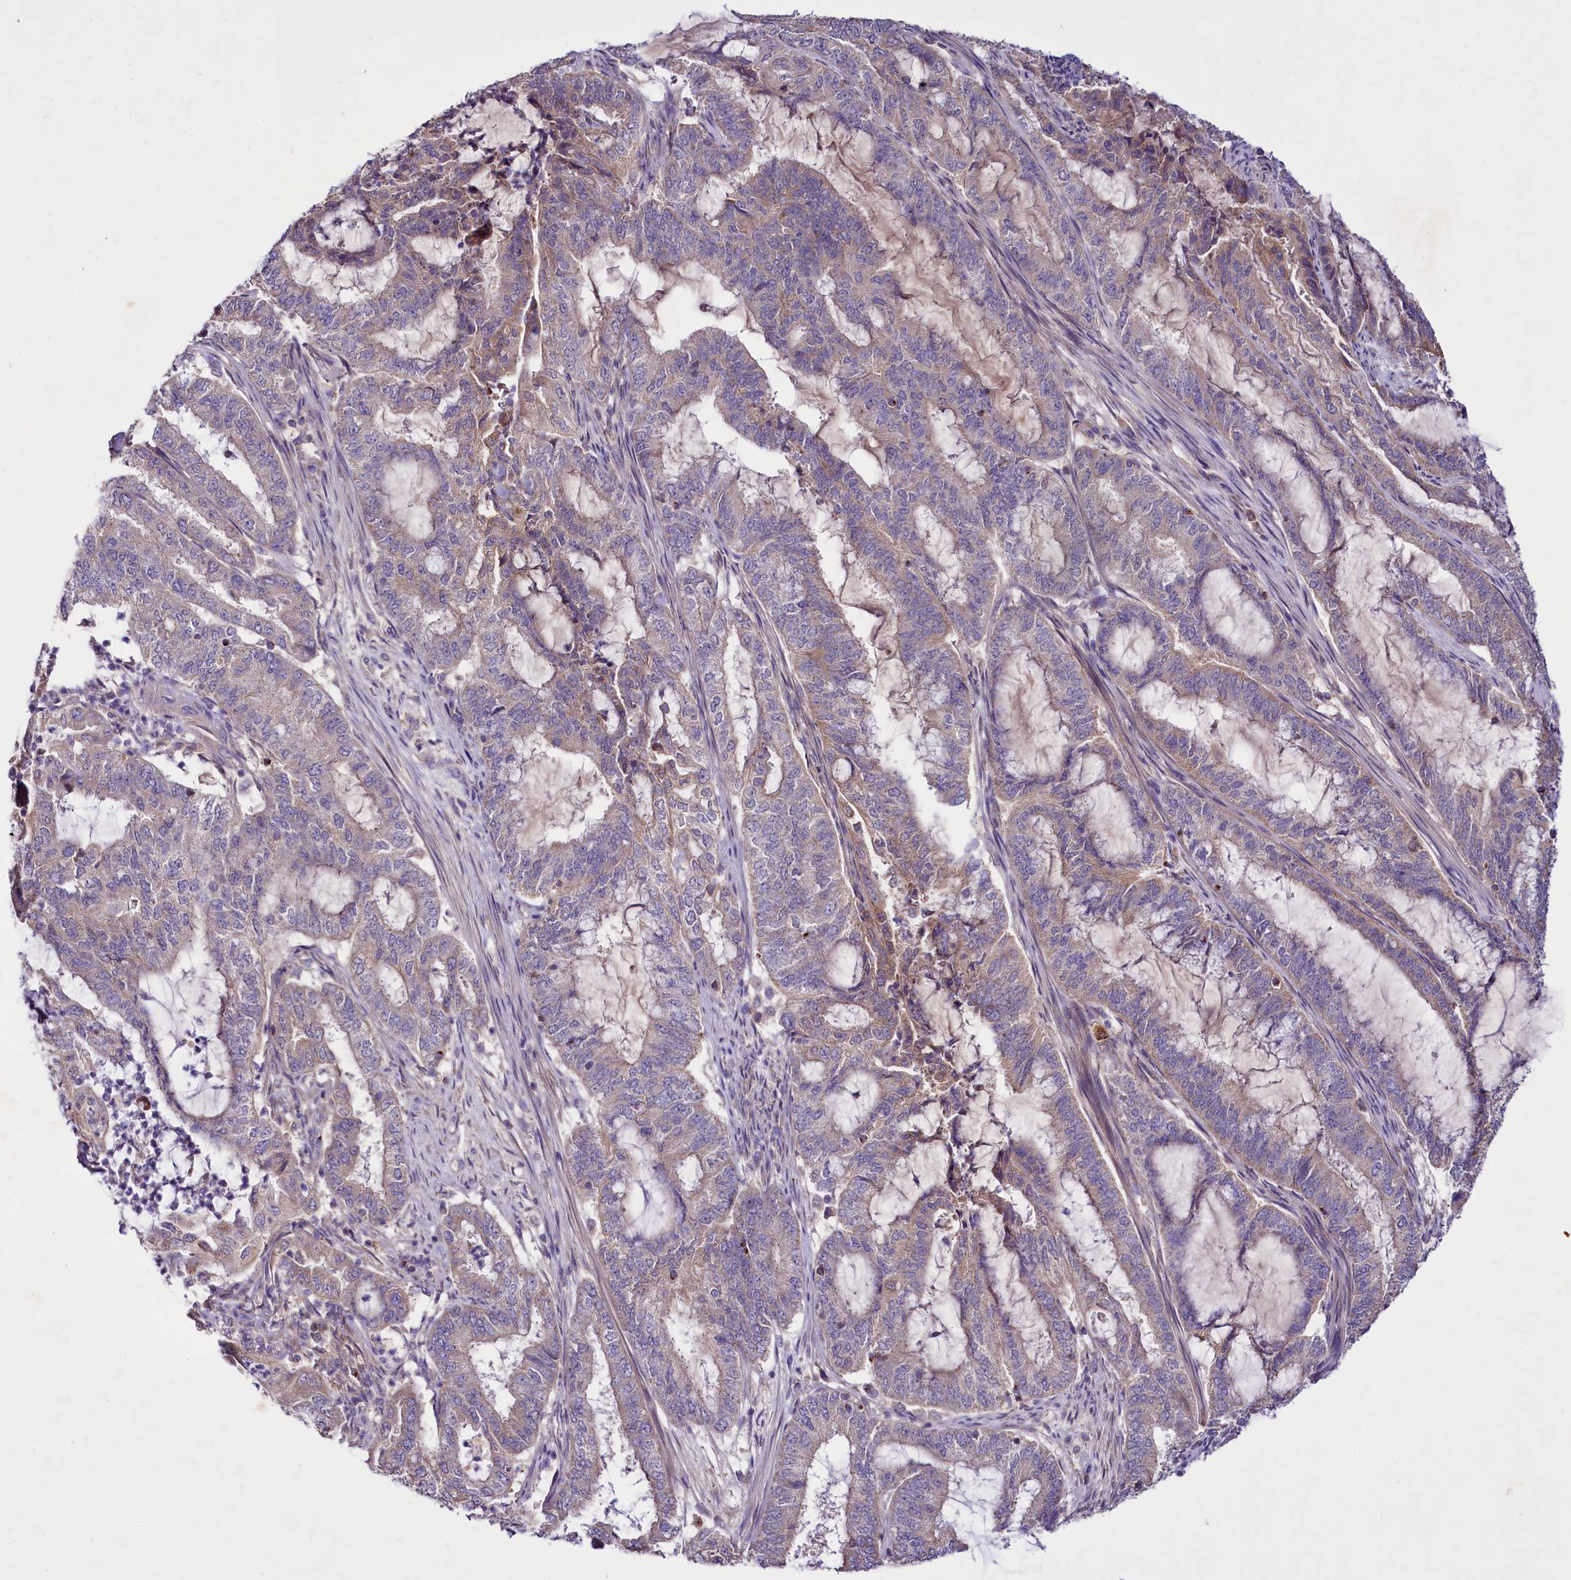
{"staining": {"intensity": "weak", "quantity": "<25%", "location": "cytoplasmic/membranous"}, "tissue": "endometrial cancer", "cell_type": "Tumor cells", "image_type": "cancer", "snomed": [{"axis": "morphology", "description": "Adenocarcinoma, NOS"}, {"axis": "topography", "description": "Endometrium"}], "caption": "Tumor cells are negative for protein expression in human endometrial adenocarcinoma.", "gene": "ZNF45", "patient": {"sex": "female", "age": 51}}